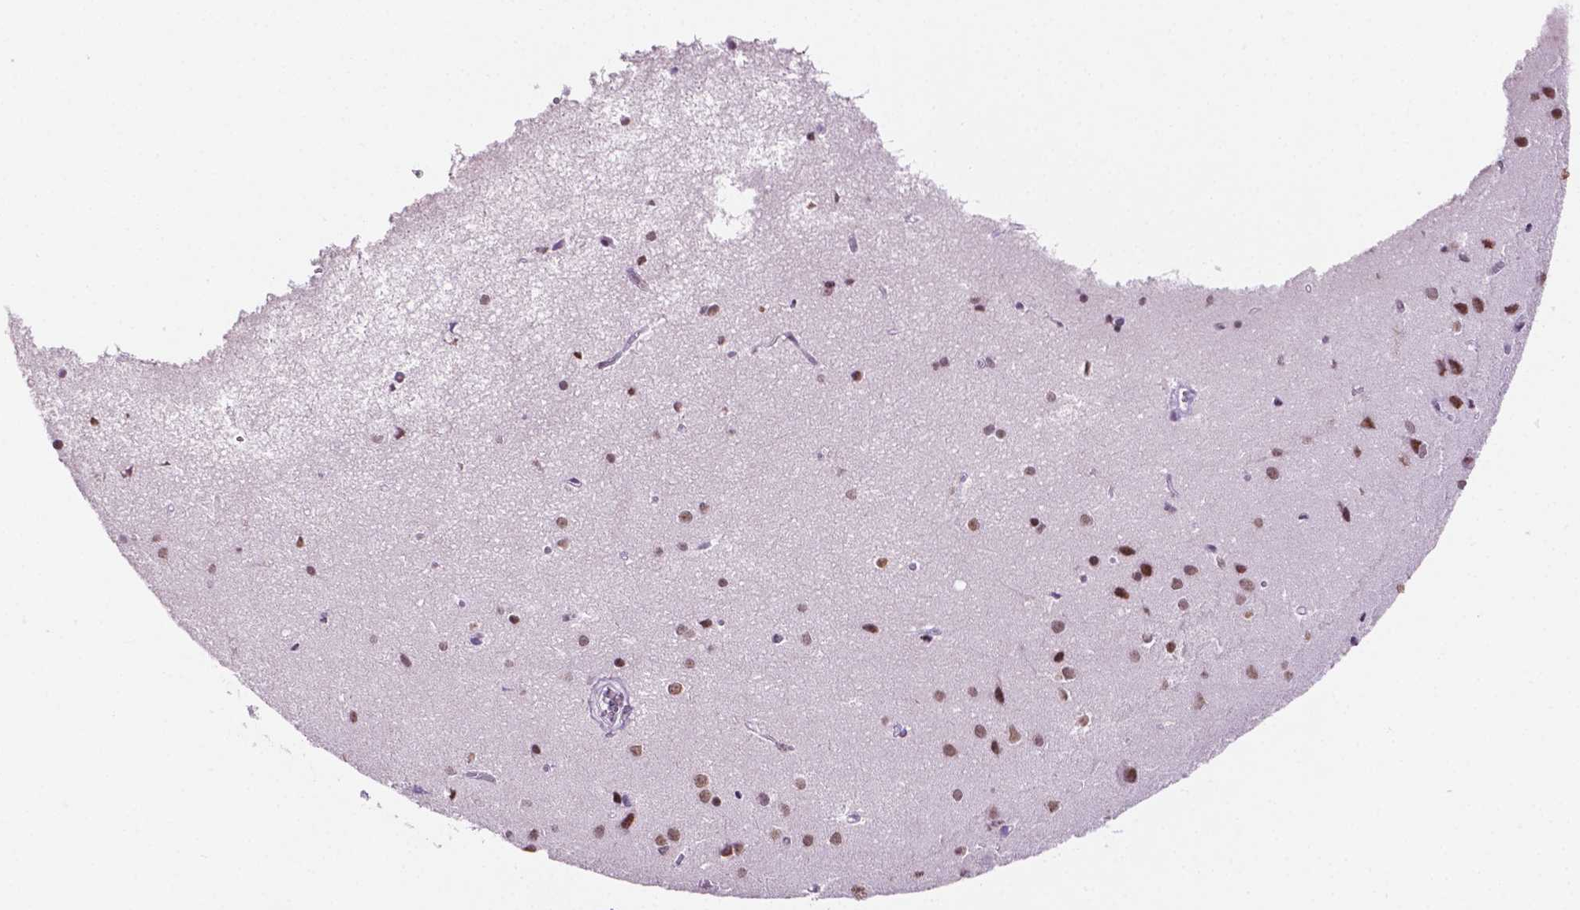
{"staining": {"intensity": "negative", "quantity": "none", "location": "none"}, "tissue": "cerebral cortex", "cell_type": "Endothelial cells", "image_type": "normal", "snomed": [{"axis": "morphology", "description": "Normal tissue, NOS"}, {"axis": "topography", "description": "Cerebral cortex"}], "caption": "An IHC image of normal cerebral cortex is shown. There is no staining in endothelial cells of cerebral cortex.", "gene": "PTPN6", "patient": {"sex": "male", "age": 37}}